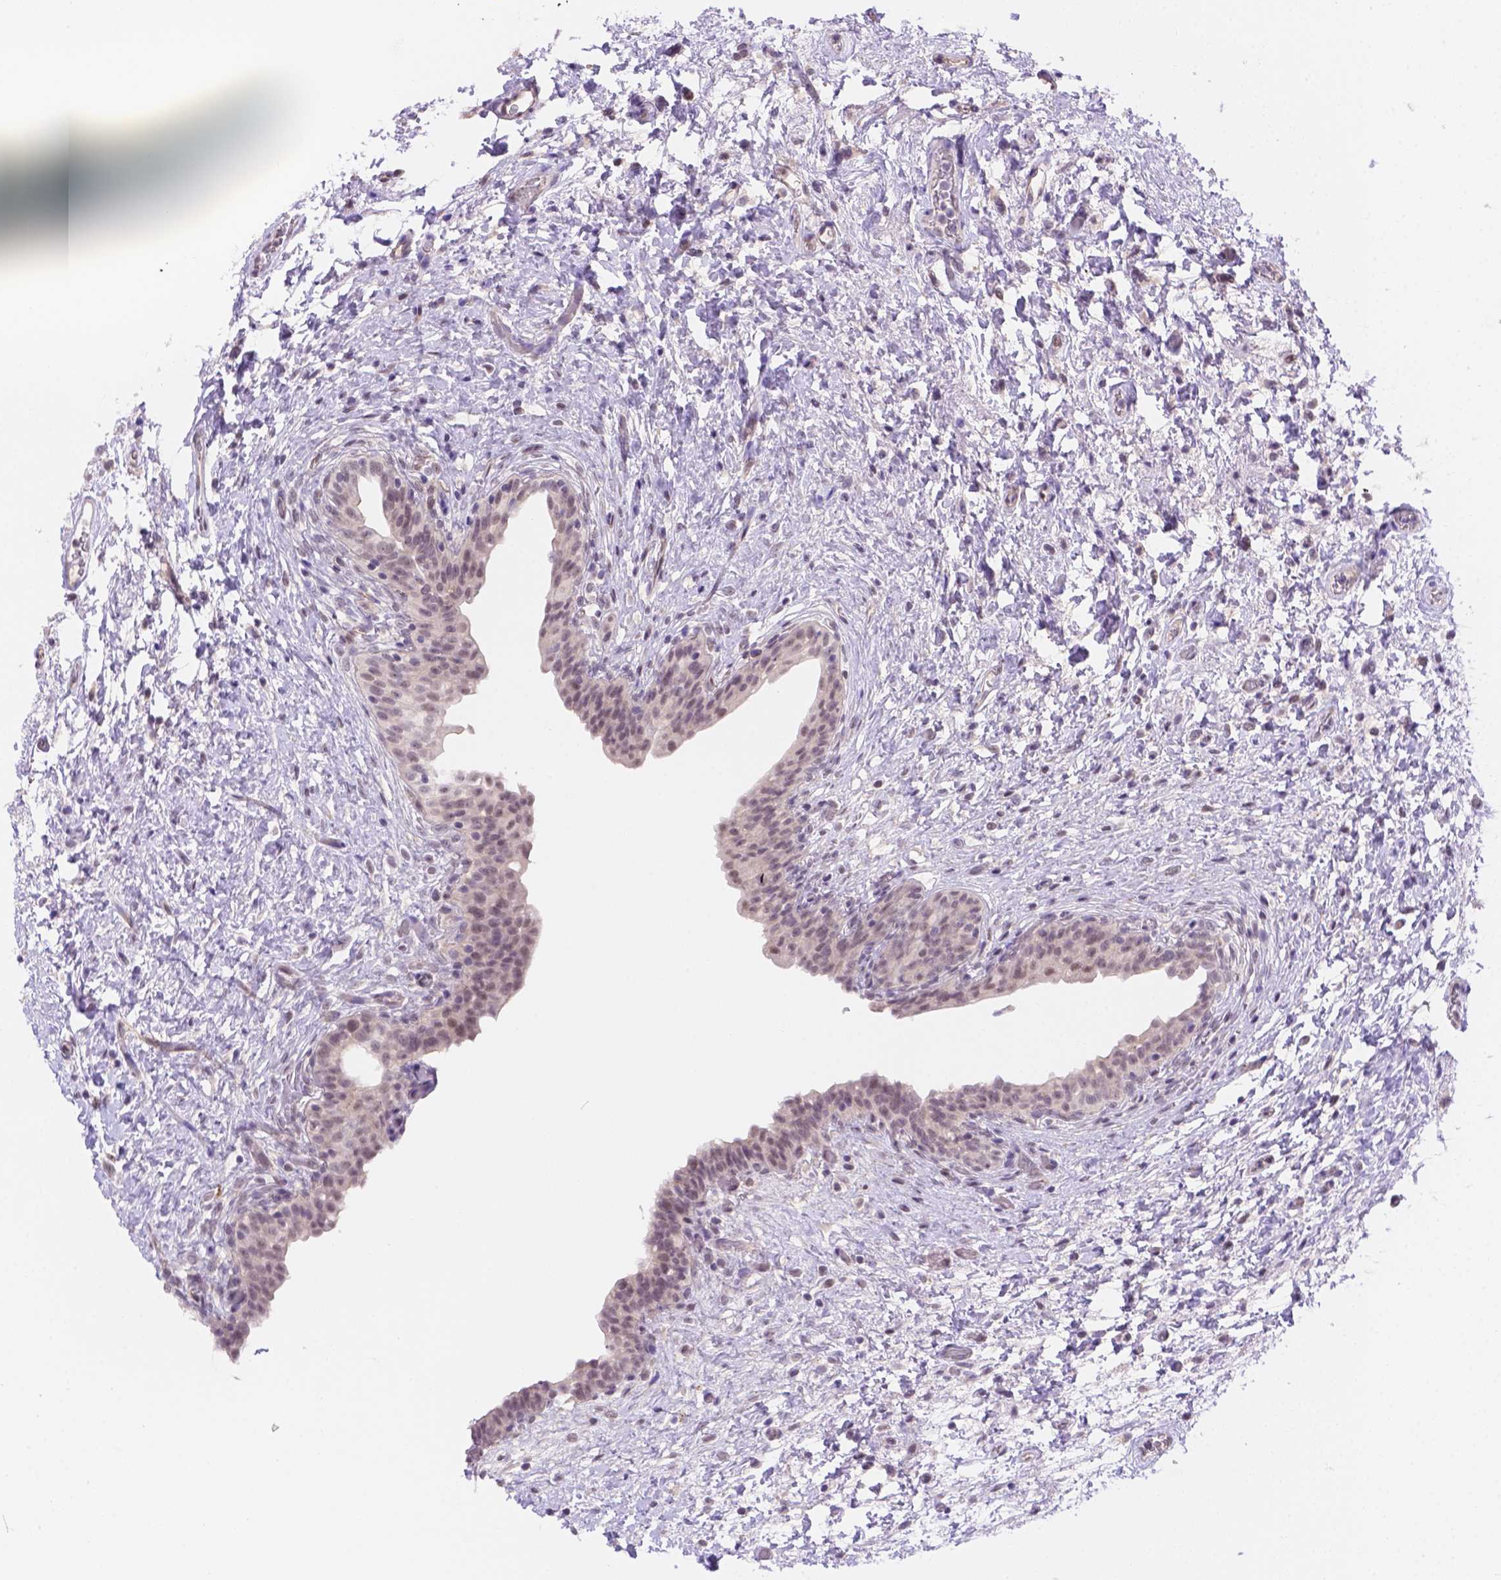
{"staining": {"intensity": "negative", "quantity": "none", "location": "none"}, "tissue": "urinary bladder", "cell_type": "Urothelial cells", "image_type": "normal", "snomed": [{"axis": "morphology", "description": "Normal tissue, NOS"}, {"axis": "topography", "description": "Urinary bladder"}], "caption": "Immunohistochemistry (IHC) histopathology image of normal human urinary bladder stained for a protein (brown), which displays no staining in urothelial cells. (DAB (3,3'-diaminobenzidine) immunohistochemistry (IHC), high magnification).", "gene": "NXPE2", "patient": {"sex": "male", "age": 69}}